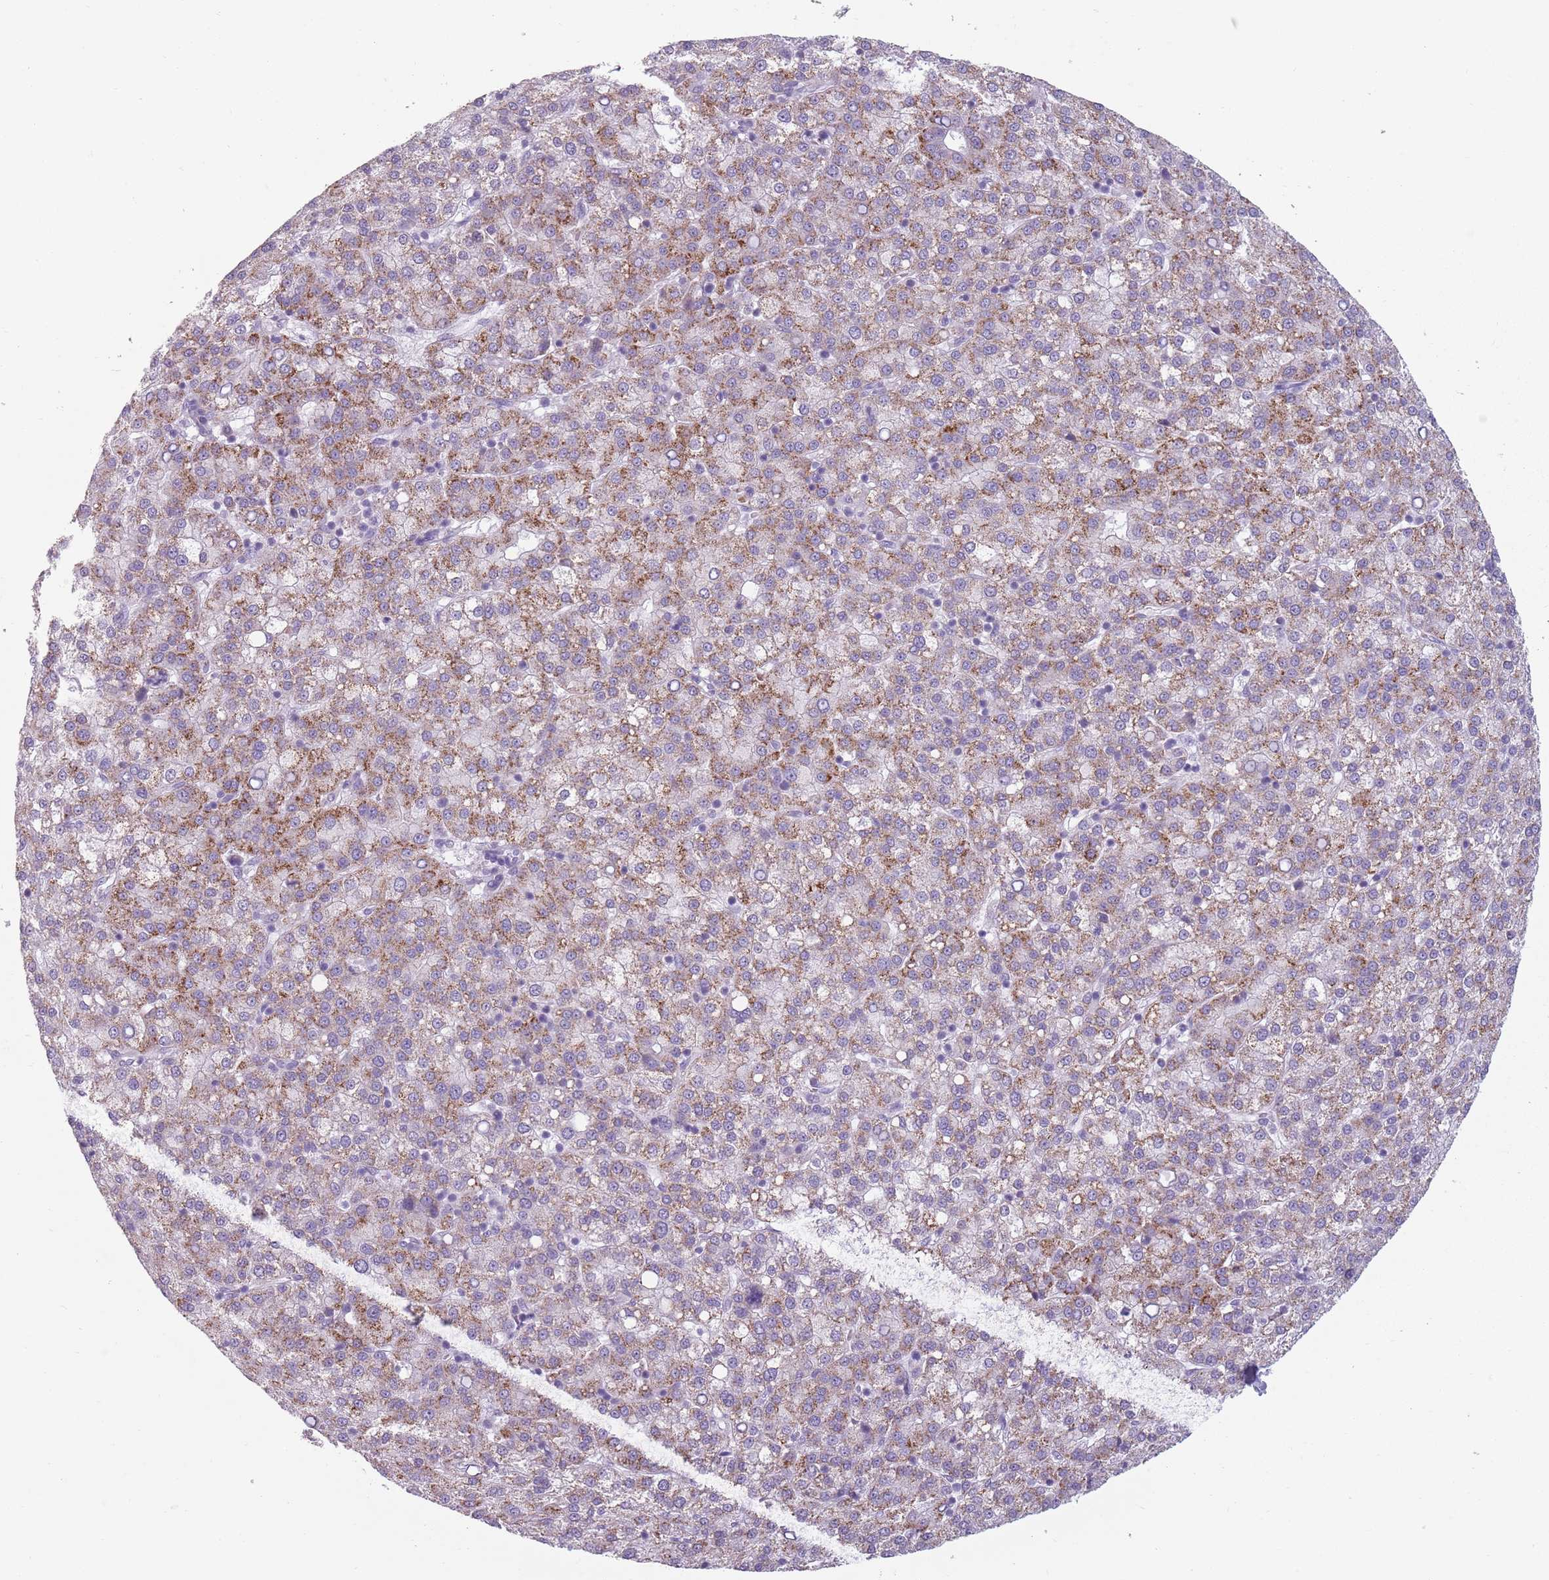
{"staining": {"intensity": "moderate", "quantity": "25%-75%", "location": "cytoplasmic/membranous"}, "tissue": "liver cancer", "cell_type": "Tumor cells", "image_type": "cancer", "snomed": [{"axis": "morphology", "description": "Carcinoma, Hepatocellular, NOS"}, {"axis": "topography", "description": "Liver"}], "caption": "Immunohistochemical staining of liver cancer (hepatocellular carcinoma) shows moderate cytoplasmic/membranous protein positivity in about 25%-75% of tumor cells.", "gene": "MEGF8", "patient": {"sex": "female", "age": 58}}